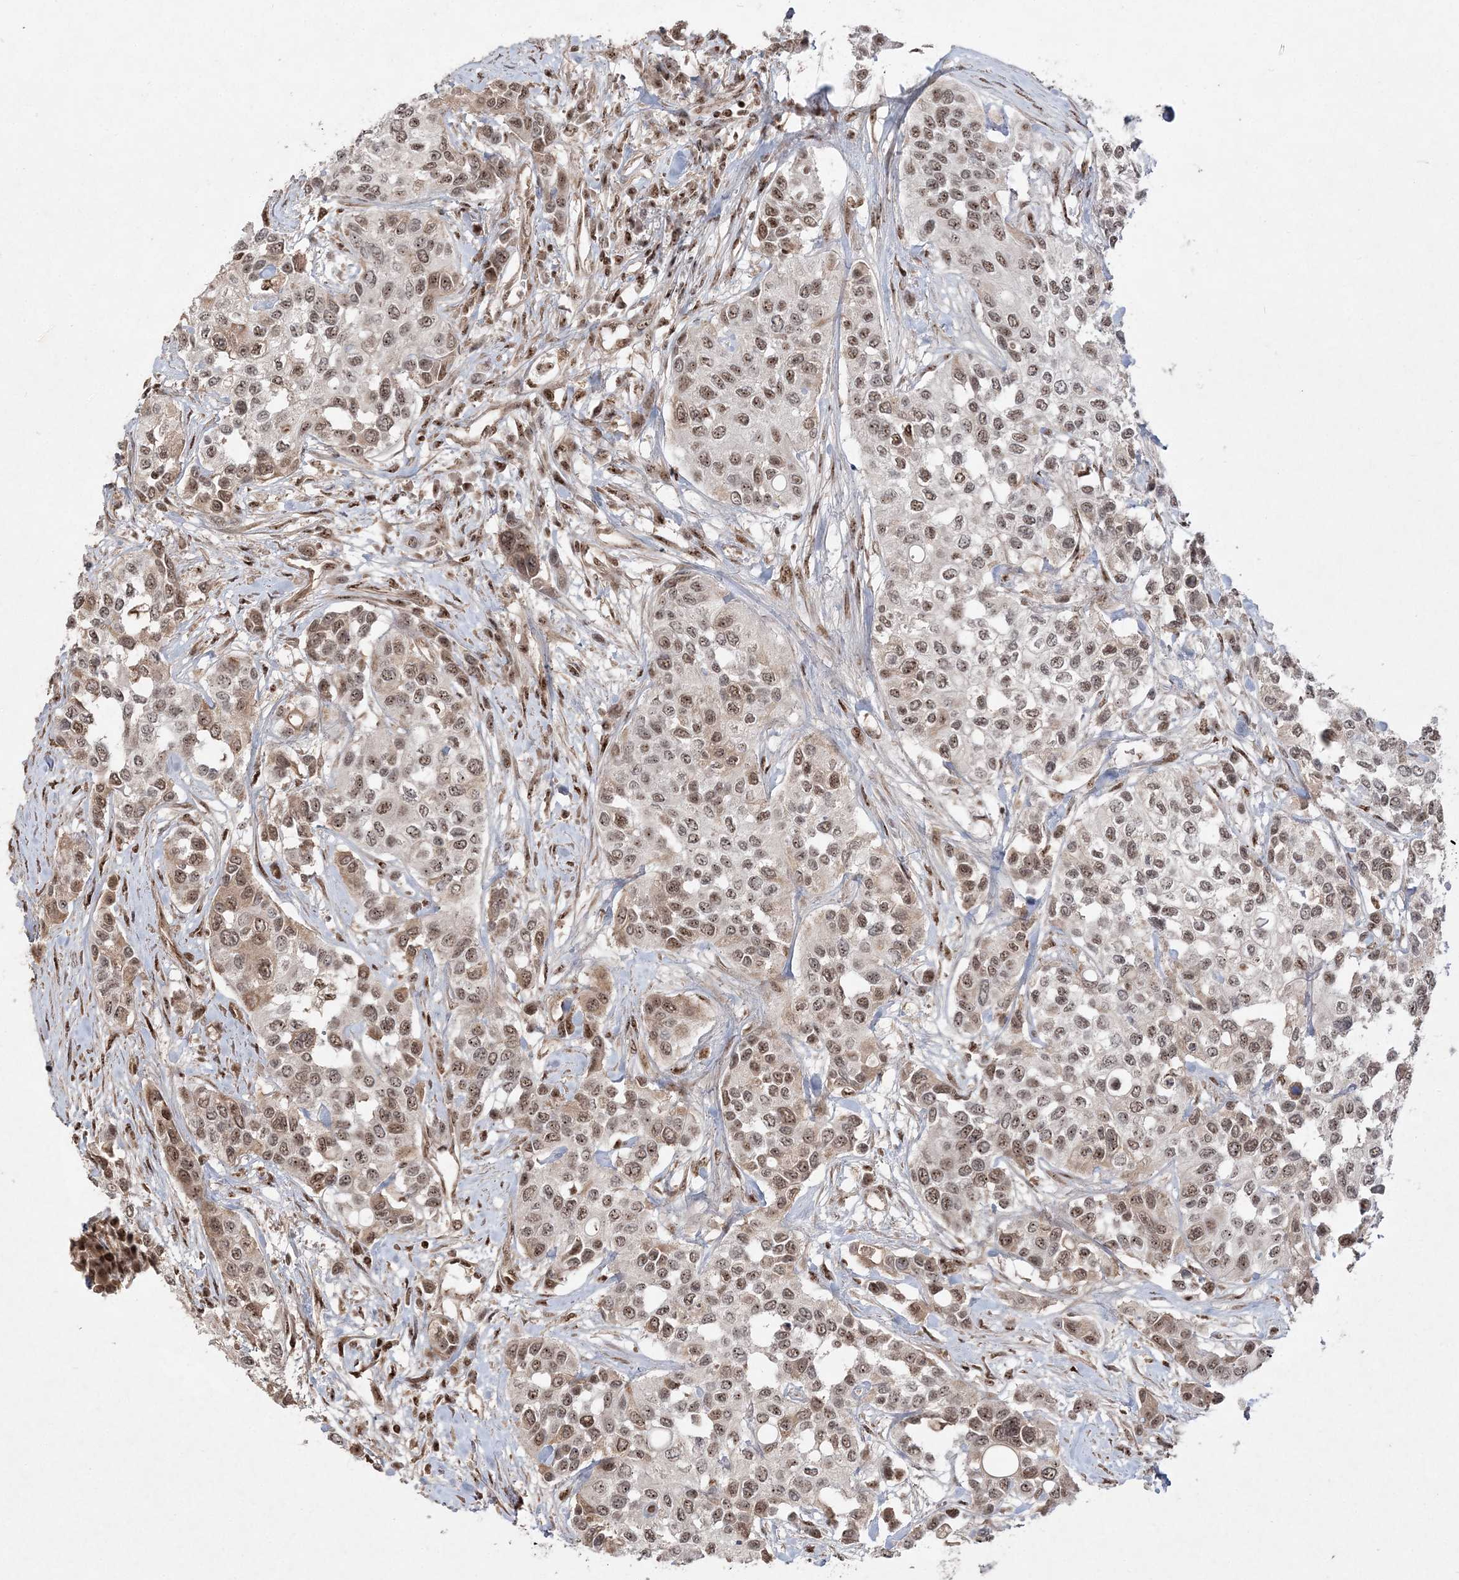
{"staining": {"intensity": "moderate", "quantity": ">75%", "location": "nuclear"}, "tissue": "urothelial cancer", "cell_type": "Tumor cells", "image_type": "cancer", "snomed": [{"axis": "morphology", "description": "Normal tissue, NOS"}, {"axis": "morphology", "description": "Urothelial carcinoma, High grade"}, {"axis": "topography", "description": "Vascular tissue"}, {"axis": "topography", "description": "Urinary bladder"}], "caption": "Approximately >75% of tumor cells in human high-grade urothelial carcinoma demonstrate moderate nuclear protein expression as visualized by brown immunohistochemical staining.", "gene": "RBM17", "patient": {"sex": "female", "age": 56}}